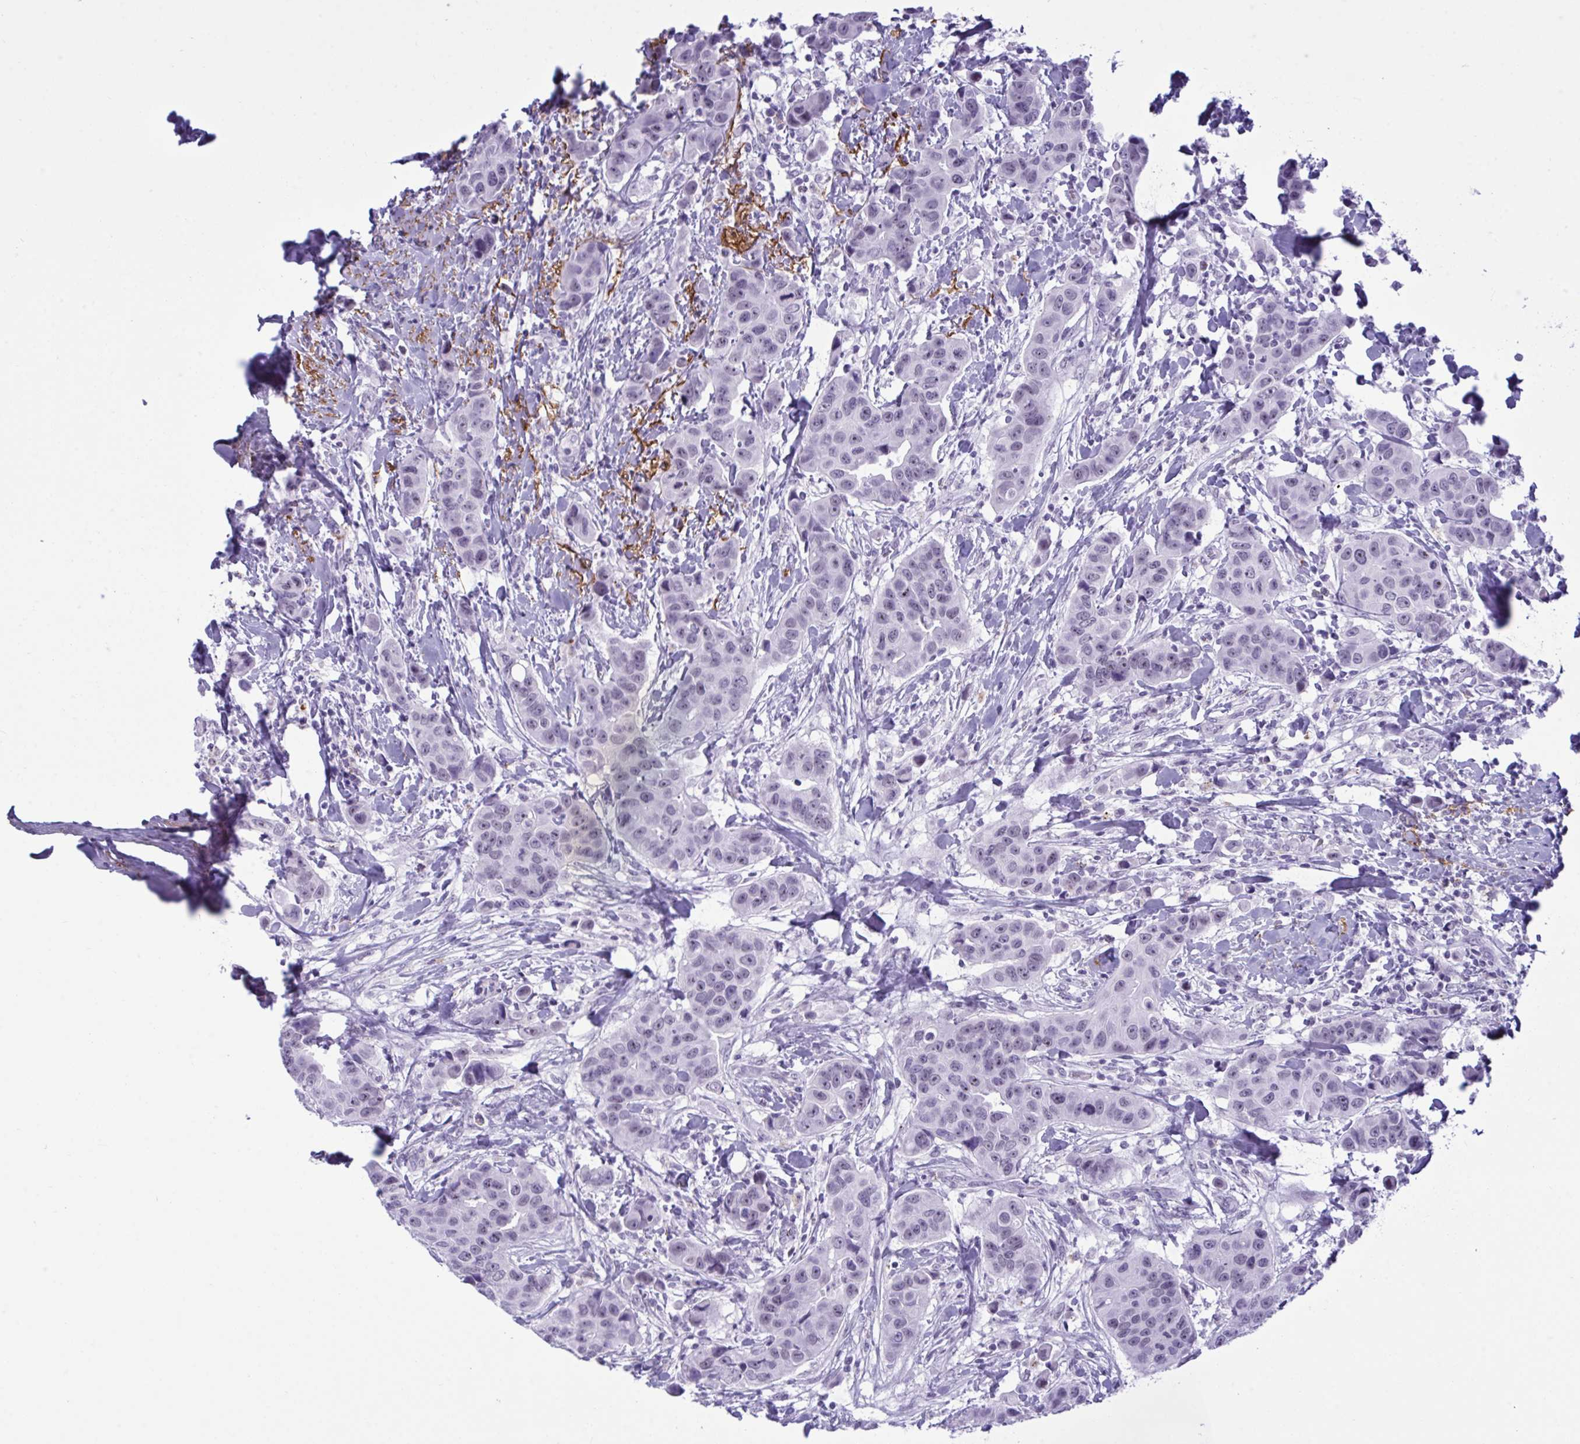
{"staining": {"intensity": "negative", "quantity": "none", "location": "none"}, "tissue": "breast cancer", "cell_type": "Tumor cells", "image_type": "cancer", "snomed": [{"axis": "morphology", "description": "Duct carcinoma"}, {"axis": "topography", "description": "Breast"}], "caption": "Immunohistochemical staining of human breast cancer reveals no significant expression in tumor cells.", "gene": "ELN", "patient": {"sex": "female", "age": 24}}